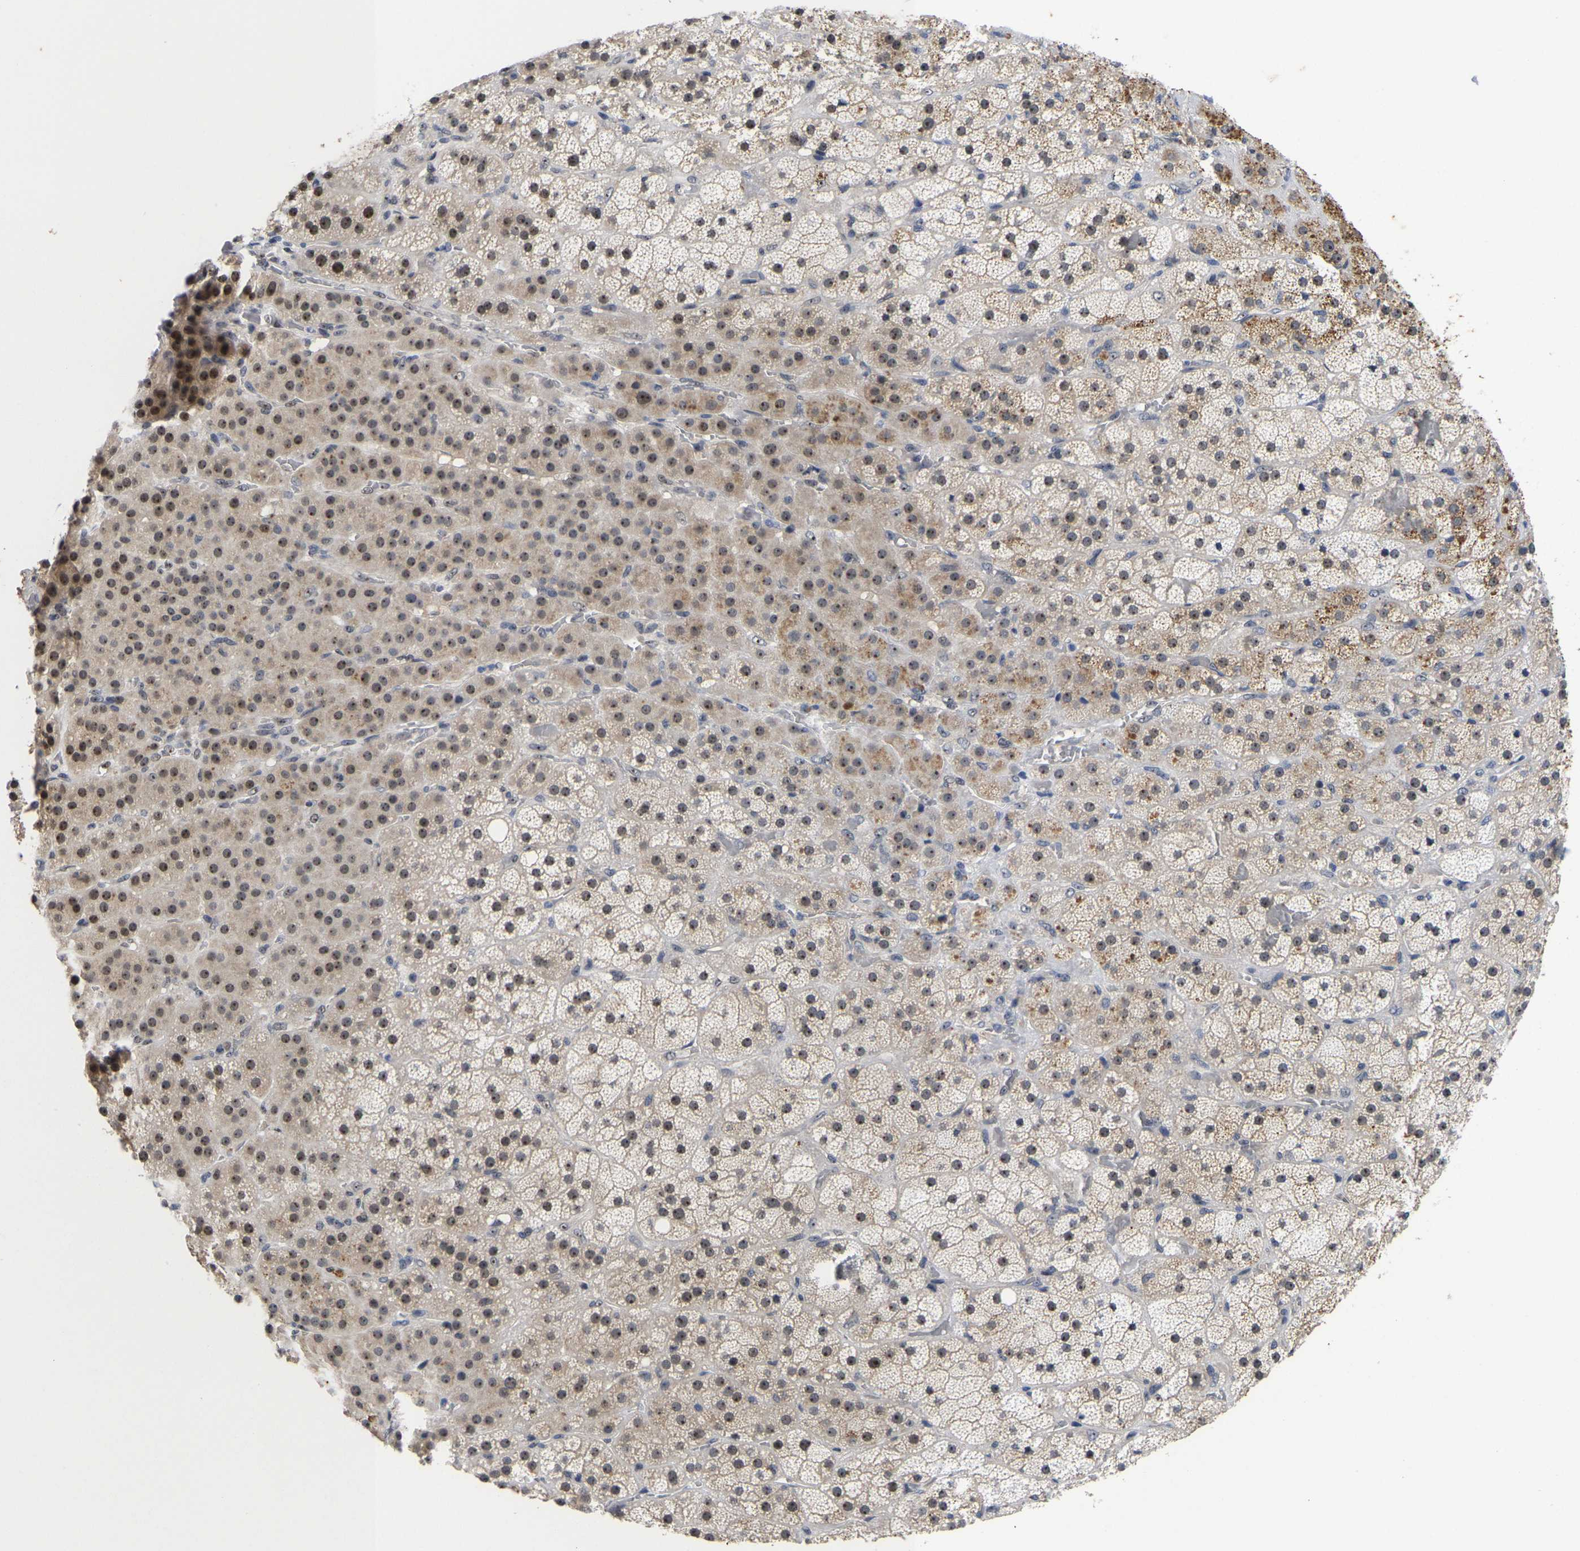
{"staining": {"intensity": "moderate", "quantity": ">75%", "location": "cytoplasmic/membranous,nuclear"}, "tissue": "adrenal gland", "cell_type": "Glandular cells", "image_type": "normal", "snomed": [{"axis": "morphology", "description": "Normal tissue, NOS"}, {"axis": "topography", "description": "Adrenal gland"}], "caption": "Immunohistochemical staining of benign adrenal gland reveals >75% levels of moderate cytoplasmic/membranous,nuclear protein positivity in about >75% of glandular cells.", "gene": "NLE1", "patient": {"sex": "male", "age": 57}}